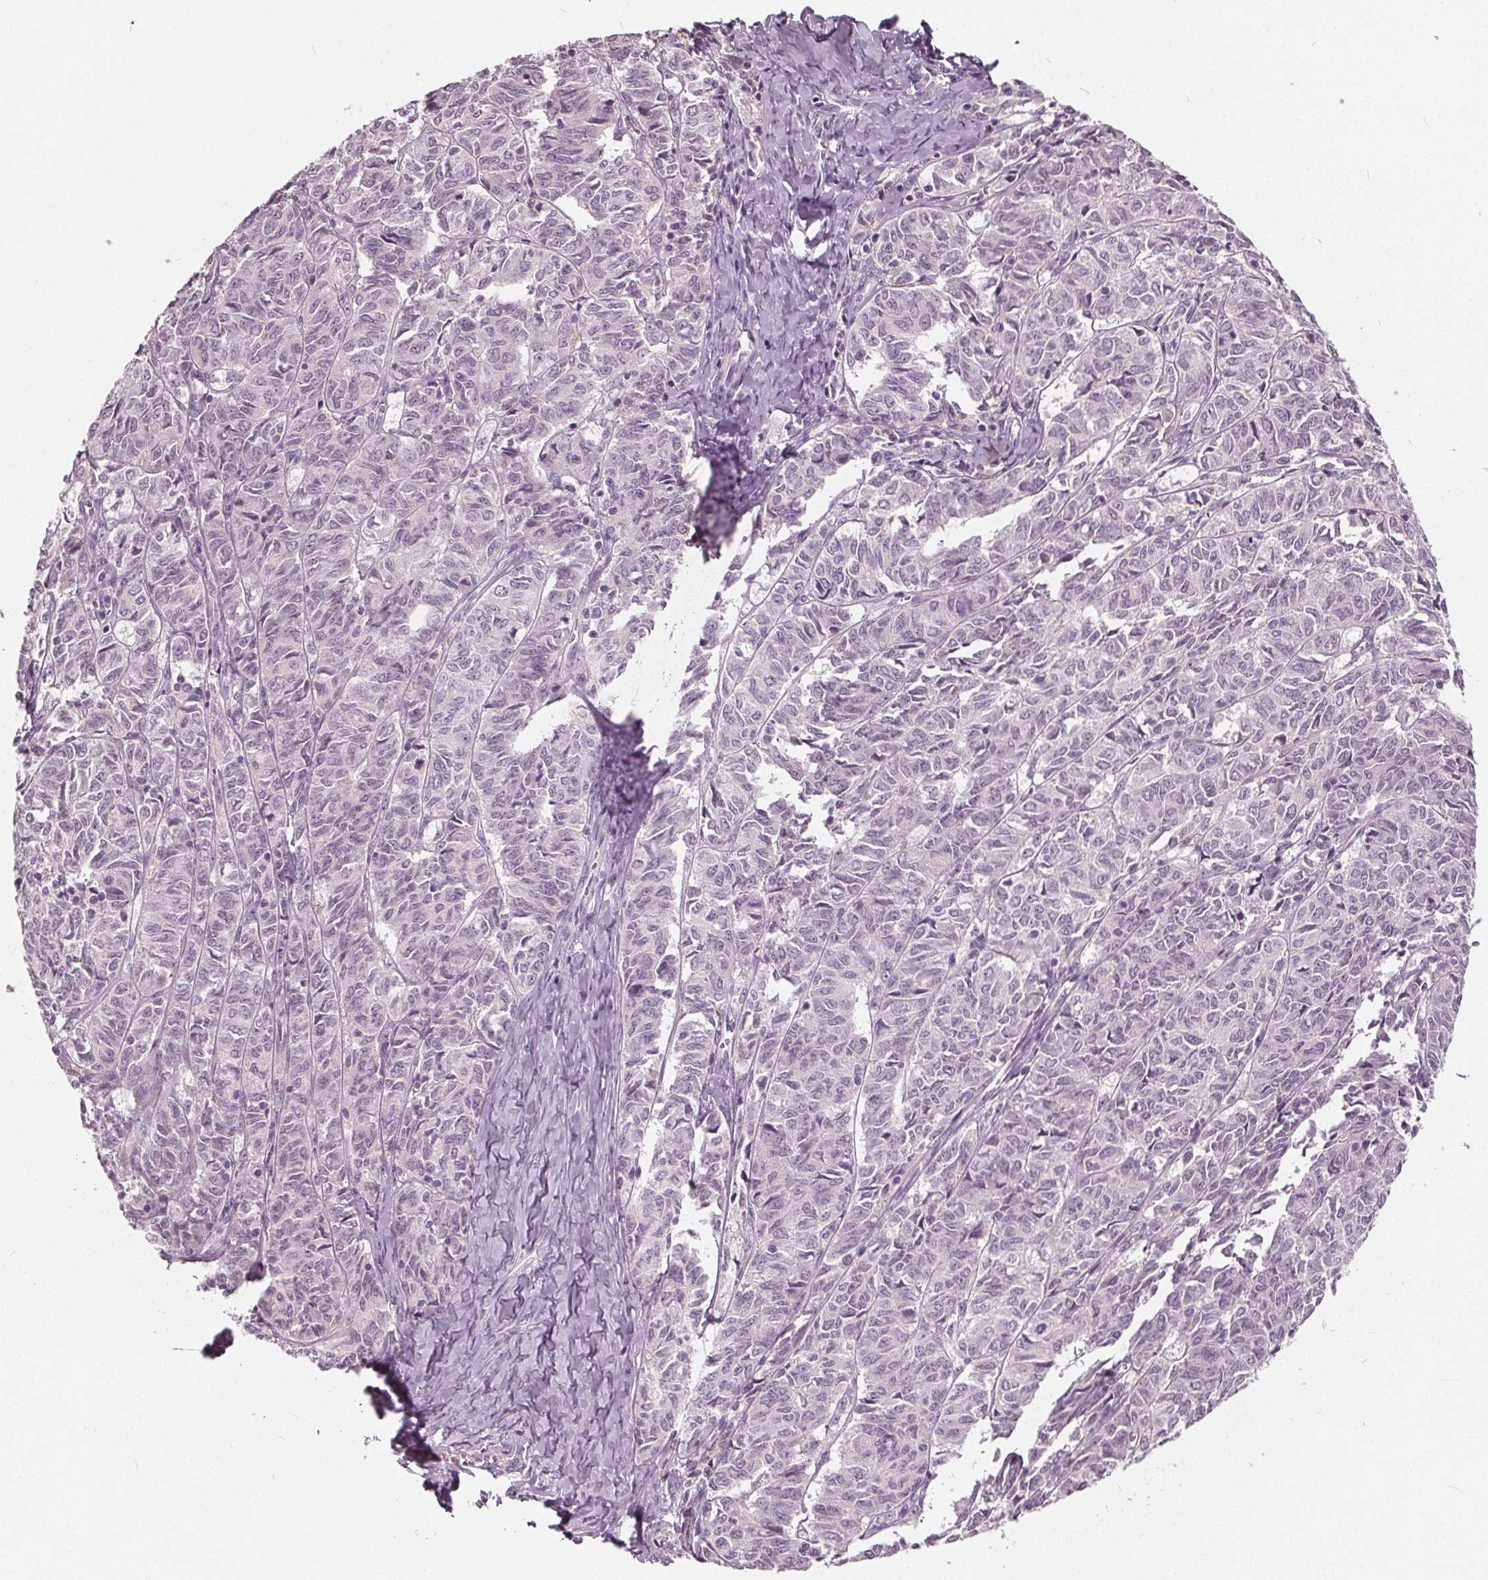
{"staining": {"intensity": "negative", "quantity": "none", "location": "none"}, "tissue": "ovarian cancer", "cell_type": "Tumor cells", "image_type": "cancer", "snomed": [{"axis": "morphology", "description": "Carcinoma, endometroid"}, {"axis": "topography", "description": "Ovary"}], "caption": "Tumor cells show no significant expression in ovarian cancer.", "gene": "TKFC", "patient": {"sex": "female", "age": 80}}